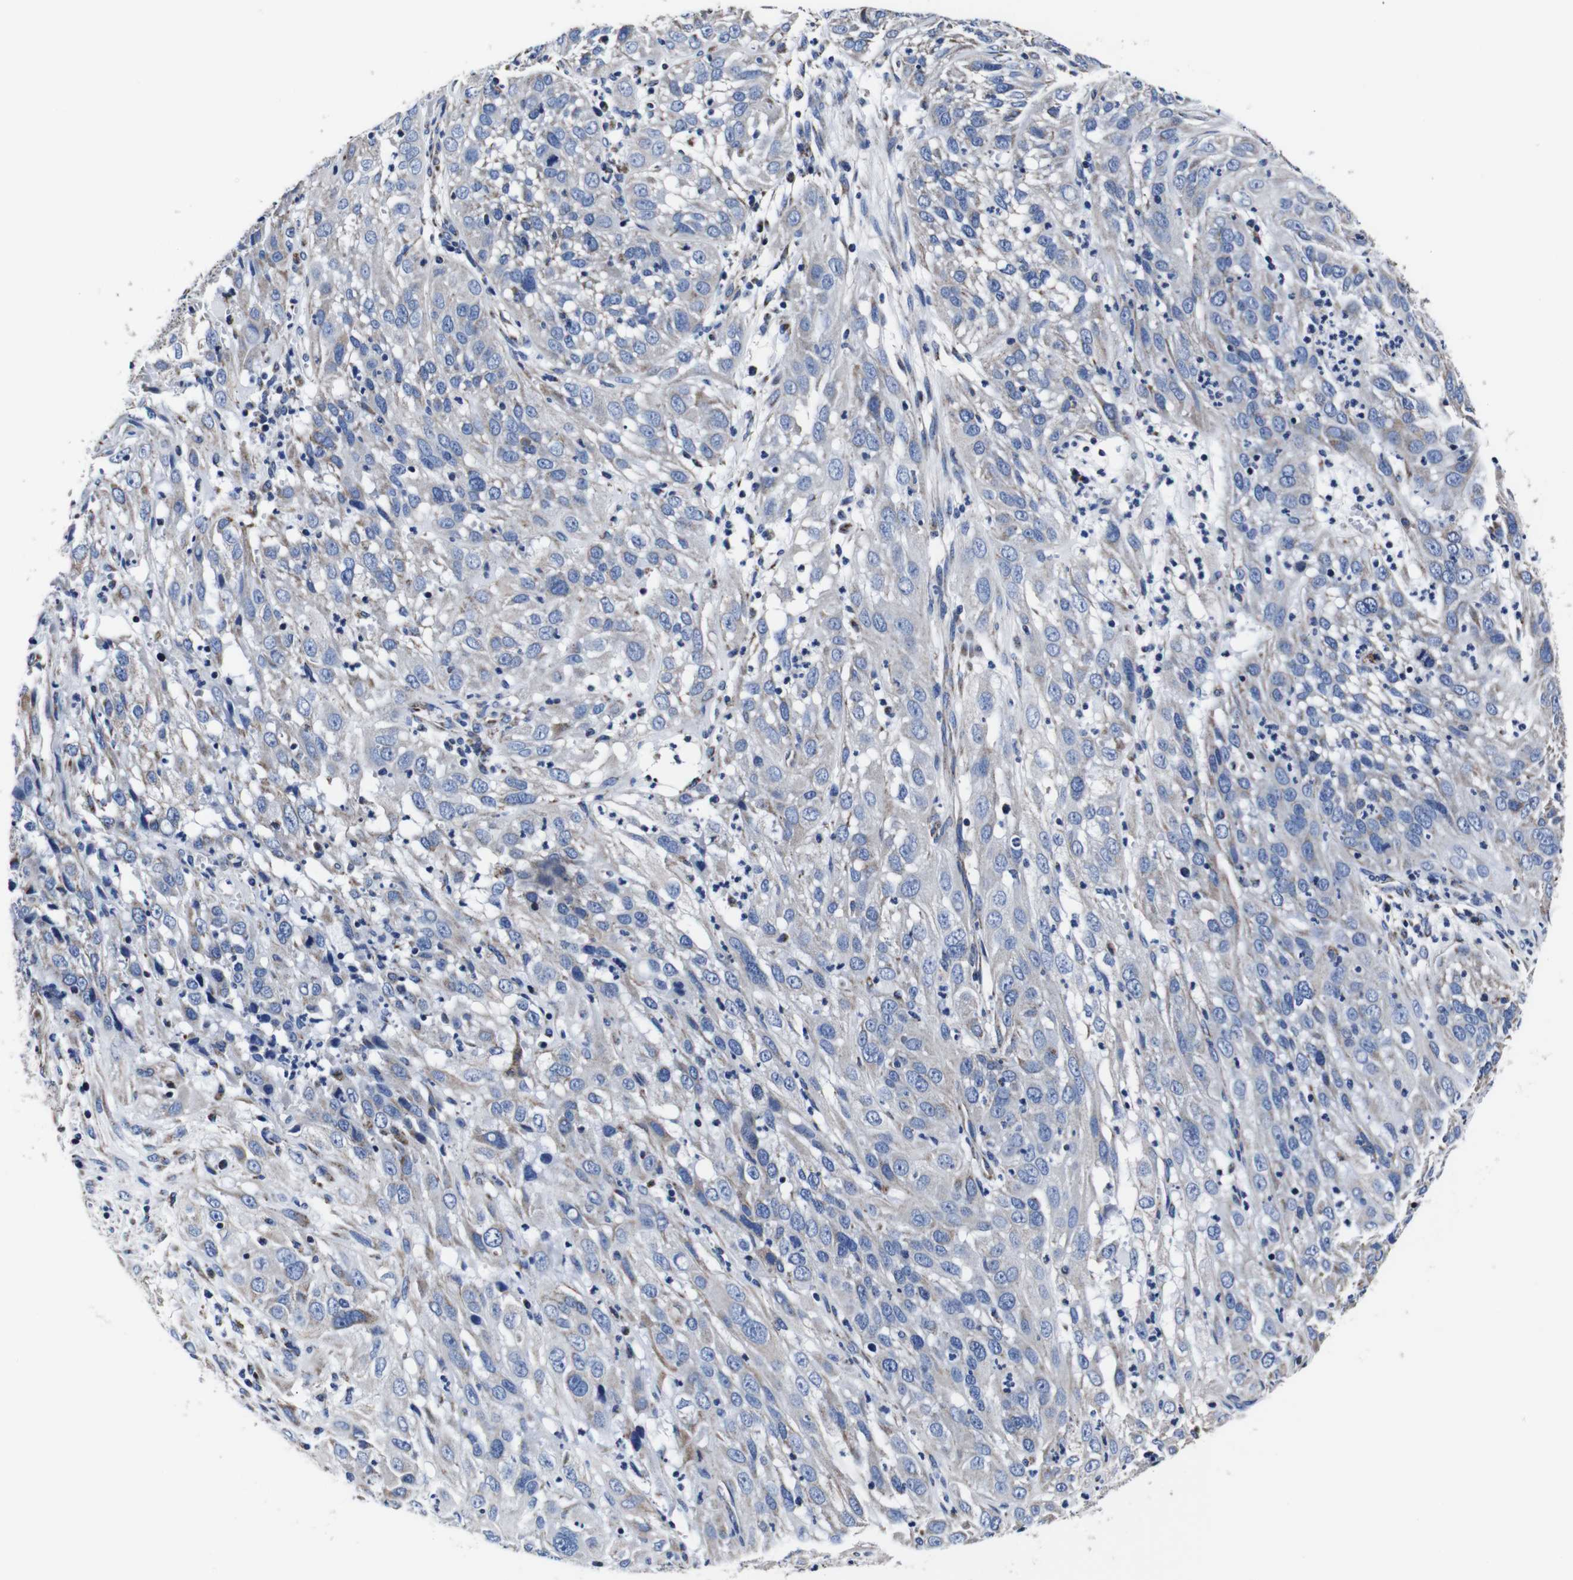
{"staining": {"intensity": "negative", "quantity": "none", "location": "none"}, "tissue": "cervical cancer", "cell_type": "Tumor cells", "image_type": "cancer", "snomed": [{"axis": "morphology", "description": "Squamous cell carcinoma, NOS"}, {"axis": "topography", "description": "Cervix"}], "caption": "Human cervical cancer stained for a protein using IHC exhibits no expression in tumor cells.", "gene": "FKBP9", "patient": {"sex": "female", "age": 32}}